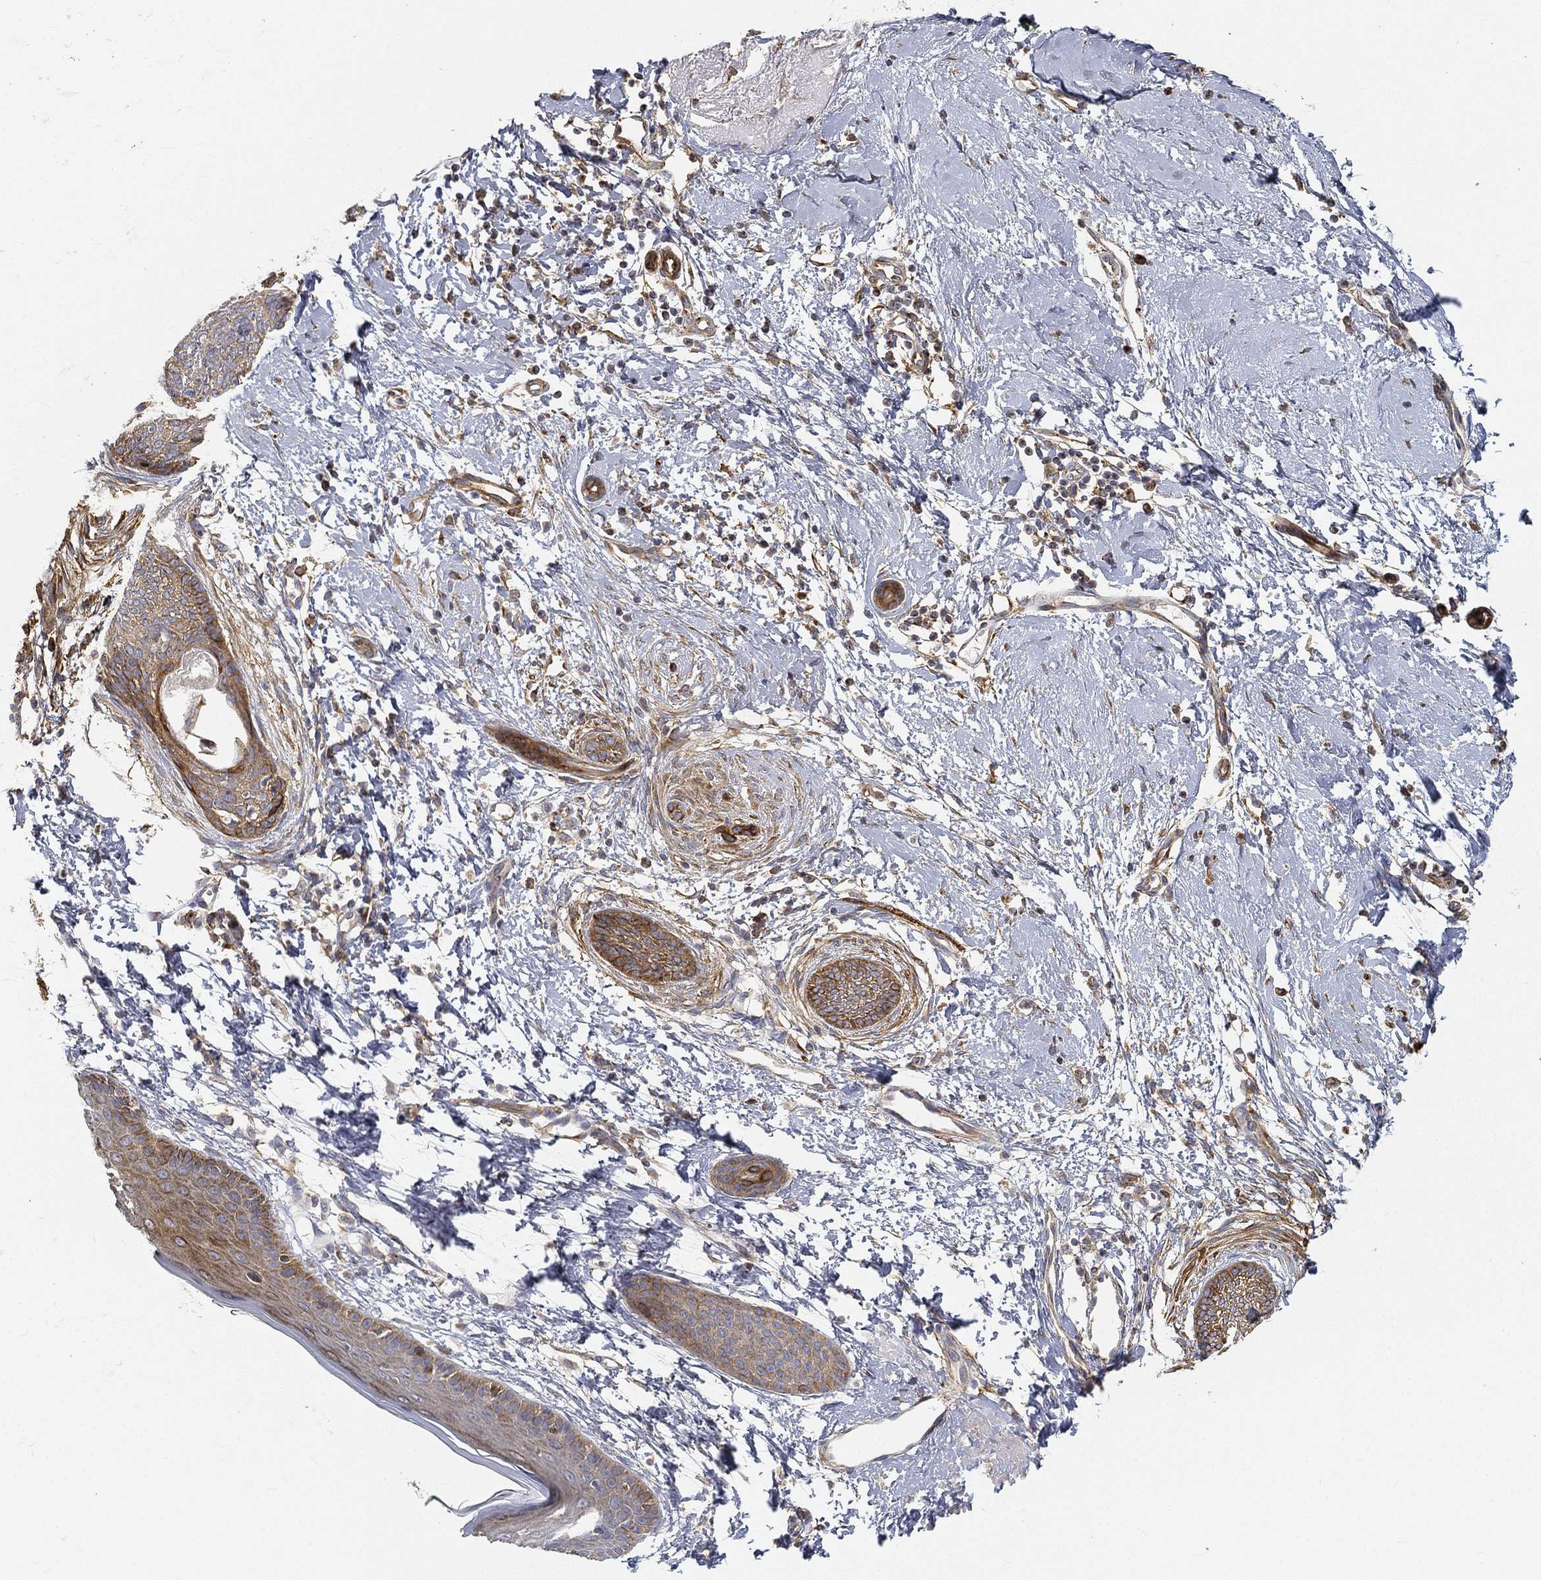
{"staining": {"intensity": "strong", "quantity": ">75%", "location": "cytoplasmic/membranous"}, "tissue": "skin cancer", "cell_type": "Tumor cells", "image_type": "cancer", "snomed": [{"axis": "morphology", "description": "Basal cell carcinoma"}, {"axis": "topography", "description": "Skin"}], "caption": "Immunohistochemistry of skin cancer (basal cell carcinoma) shows high levels of strong cytoplasmic/membranous positivity in approximately >75% of tumor cells.", "gene": "TMEM25", "patient": {"sex": "female", "age": 65}}